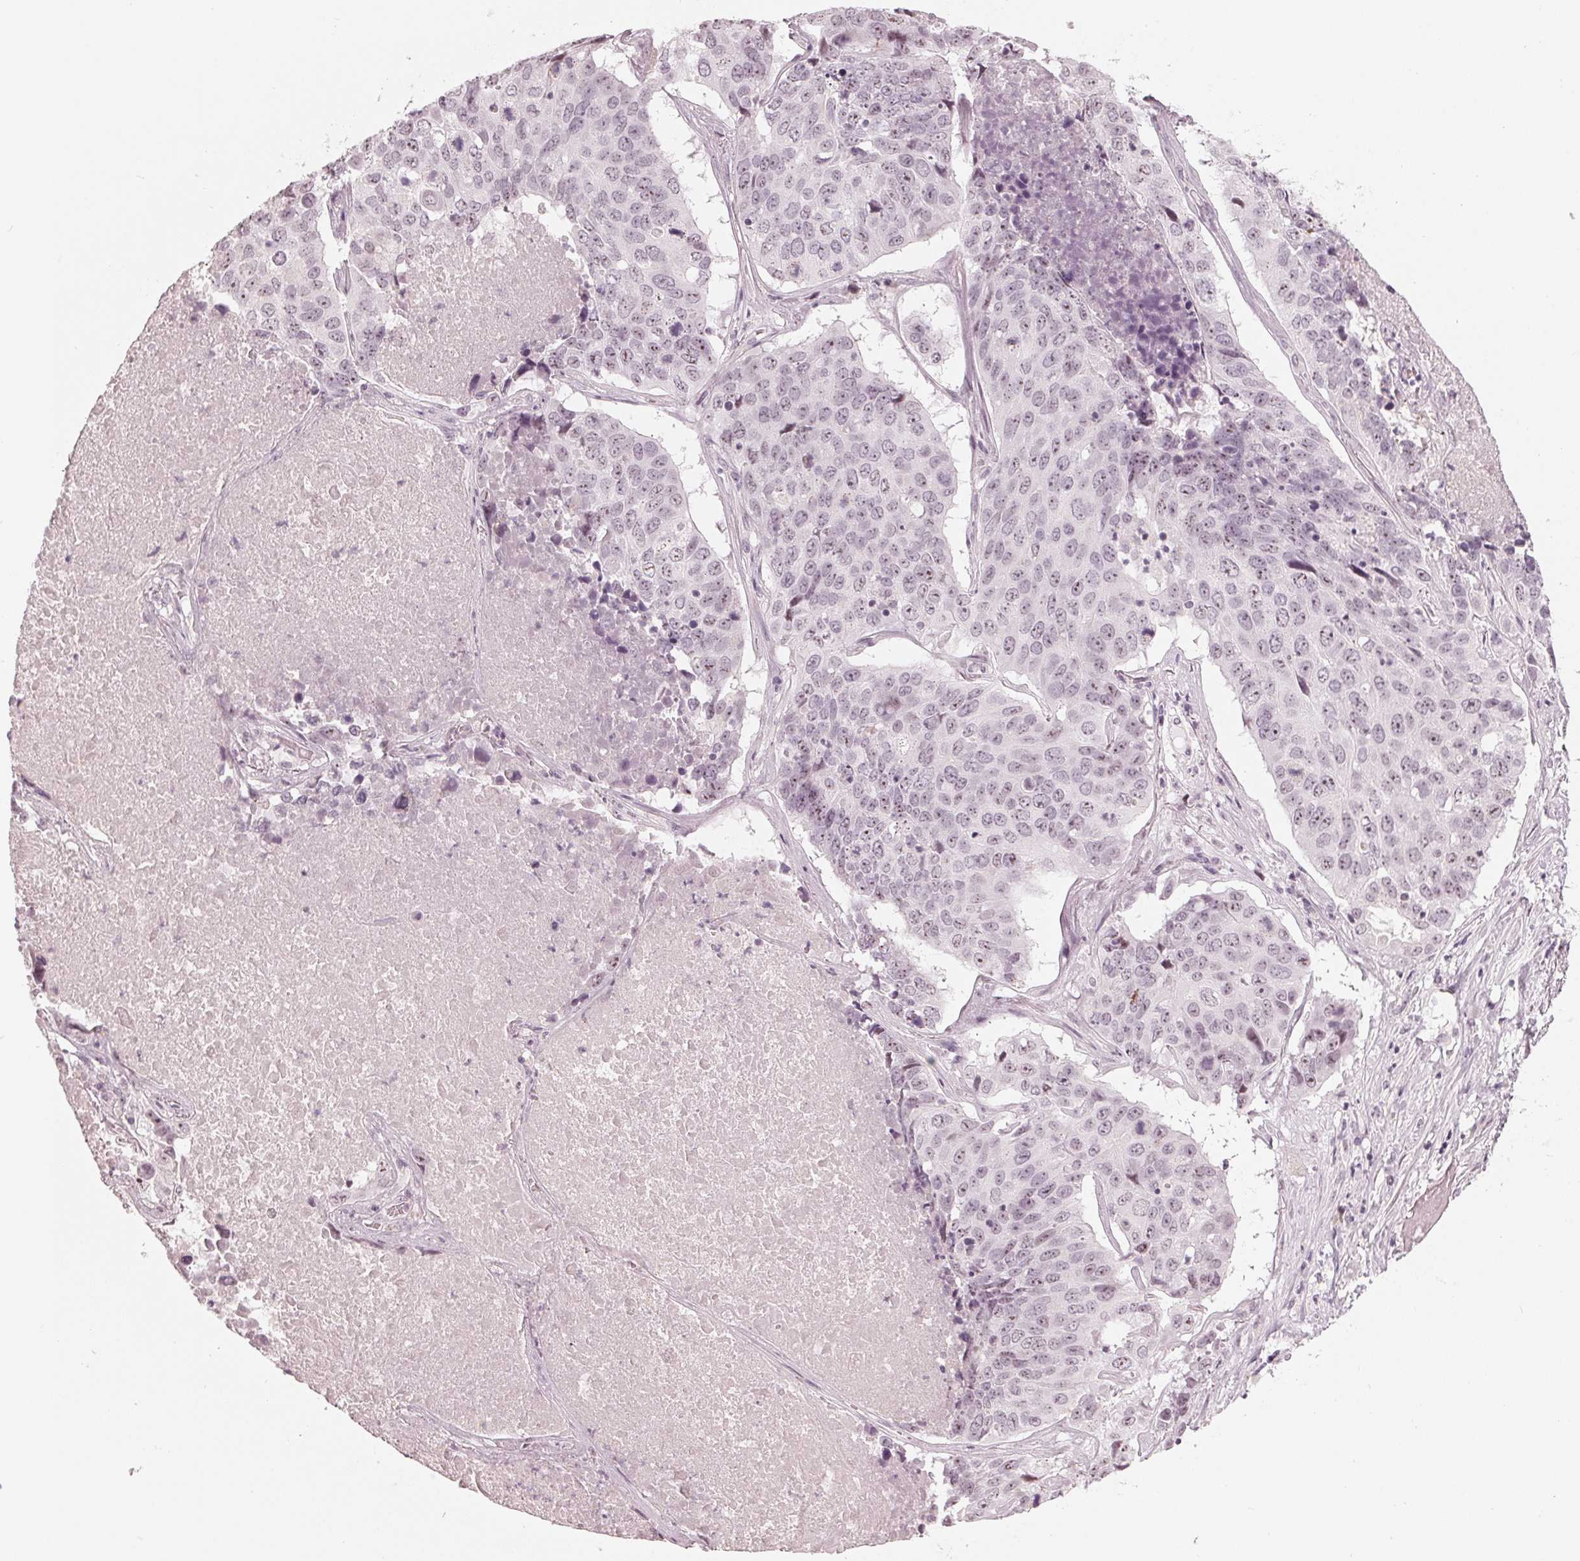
{"staining": {"intensity": "weak", "quantity": "25%-75%", "location": "nuclear"}, "tissue": "lung cancer", "cell_type": "Tumor cells", "image_type": "cancer", "snomed": [{"axis": "morphology", "description": "Normal tissue, NOS"}, {"axis": "morphology", "description": "Squamous cell carcinoma, NOS"}, {"axis": "topography", "description": "Bronchus"}, {"axis": "topography", "description": "Lung"}], "caption": "Immunohistochemical staining of lung cancer (squamous cell carcinoma) displays low levels of weak nuclear protein staining in approximately 25%-75% of tumor cells.", "gene": "ADPRHL1", "patient": {"sex": "male", "age": 64}}